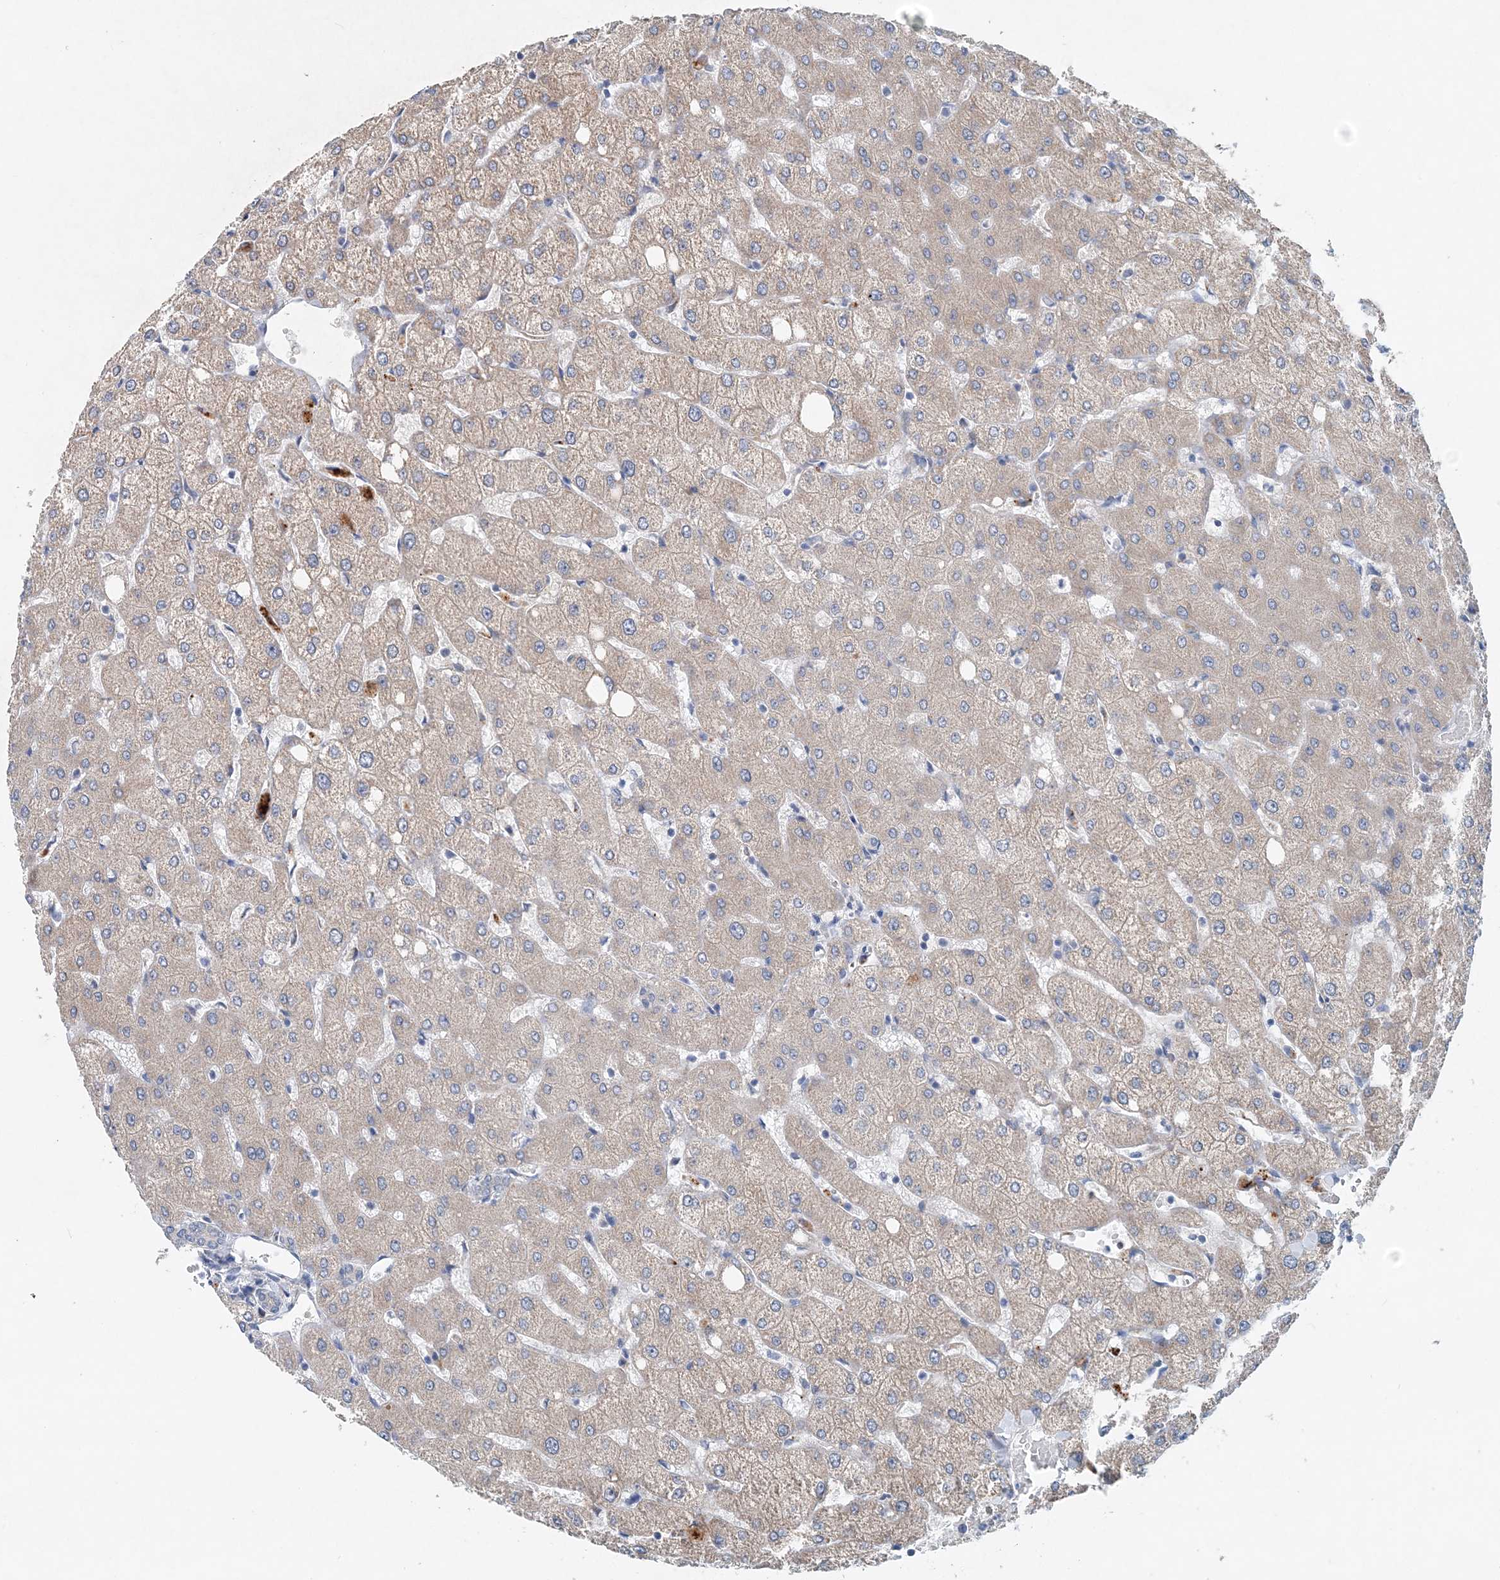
{"staining": {"intensity": "negative", "quantity": "none", "location": "none"}, "tissue": "liver", "cell_type": "Cholangiocytes", "image_type": "normal", "snomed": [{"axis": "morphology", "description": "Normal tissue, NOS"}, {"axis": "topography", "description": "Liver"}], "caption": "Immunohistochemistry image of benign liver: liver stained with DAB (3,3'-diaminobenzidine) reveals no significant protein staining in cholangiocytes. The staining was performed using DAB (3,3'-diaminobenzidine) to visualize the protein expression in brown, while the nuclei were stained in blue with hematoxylin (Magnification: 20x).", "gene": "PFN2", "patient": {"sex": "female", "age": 54}}